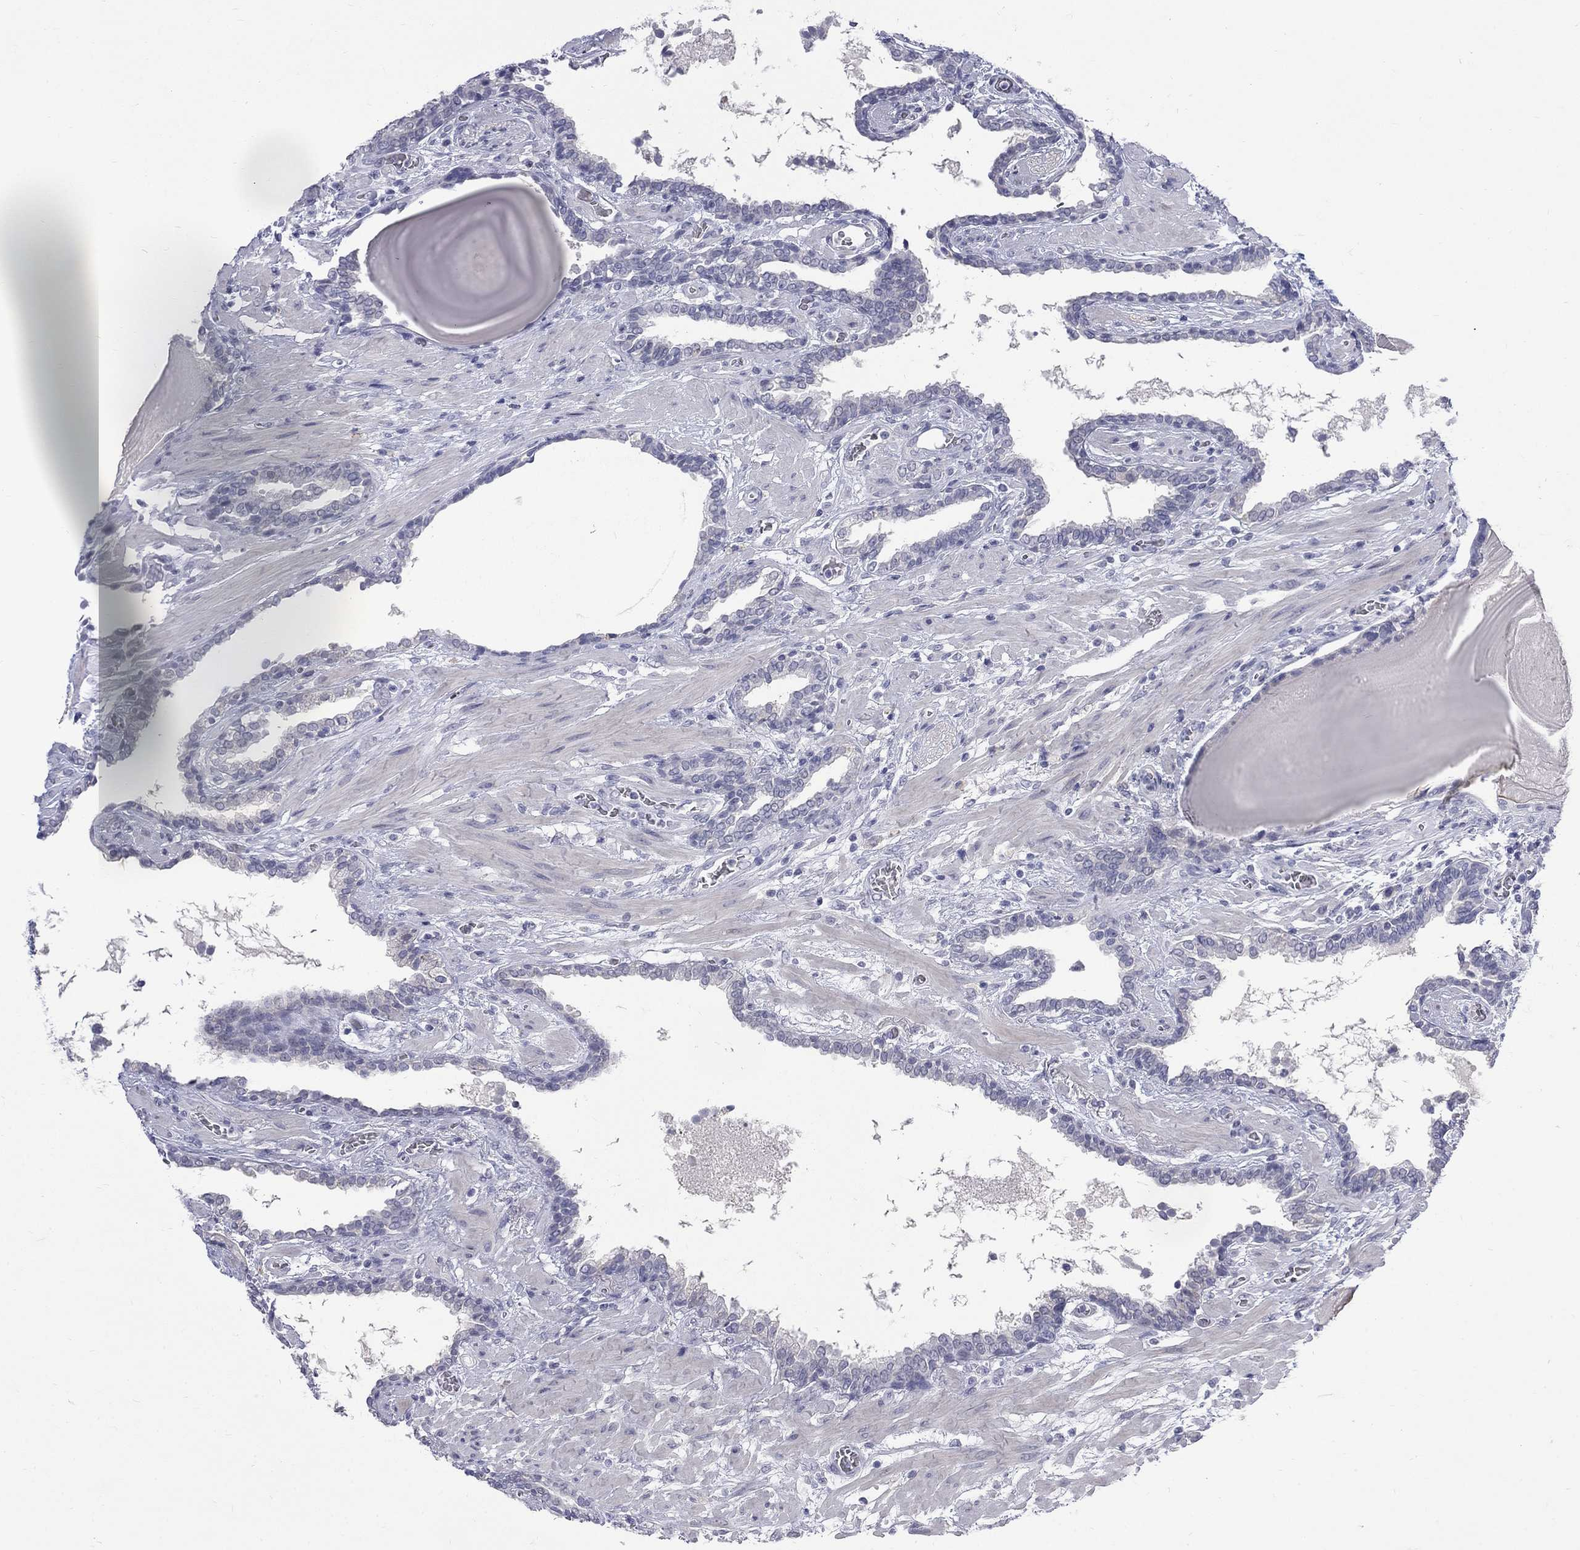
{"staining": {"intensity": "negative", "quantity": "none", "location": "none"}, "tissue": "prostate cancer", "cell_type": "Tumor cells", "image_type": "cancer", "snomed": [{"axis": "morphology", "description": "Adenocarcinoma, Low grade"}, {"axis": "topography", "description": "Prostate"}], "caption": "Immunohistochemistry image of neoplastic tissue: human prostate cancer (low-grade adenocarcinoma) stained with DAB (3,3'-diaminobenzidine) reveals no significant protein staining in tumor cells. The staining was performed using DAB (3,3'-diaminobenzidine) to visualize the protein expression in brown, while the nuclei were stained in blue with hematoxylin (Magnification: 20x).", "gene": "CTNND2", "patient": {"sex": "male", "age": 69}}